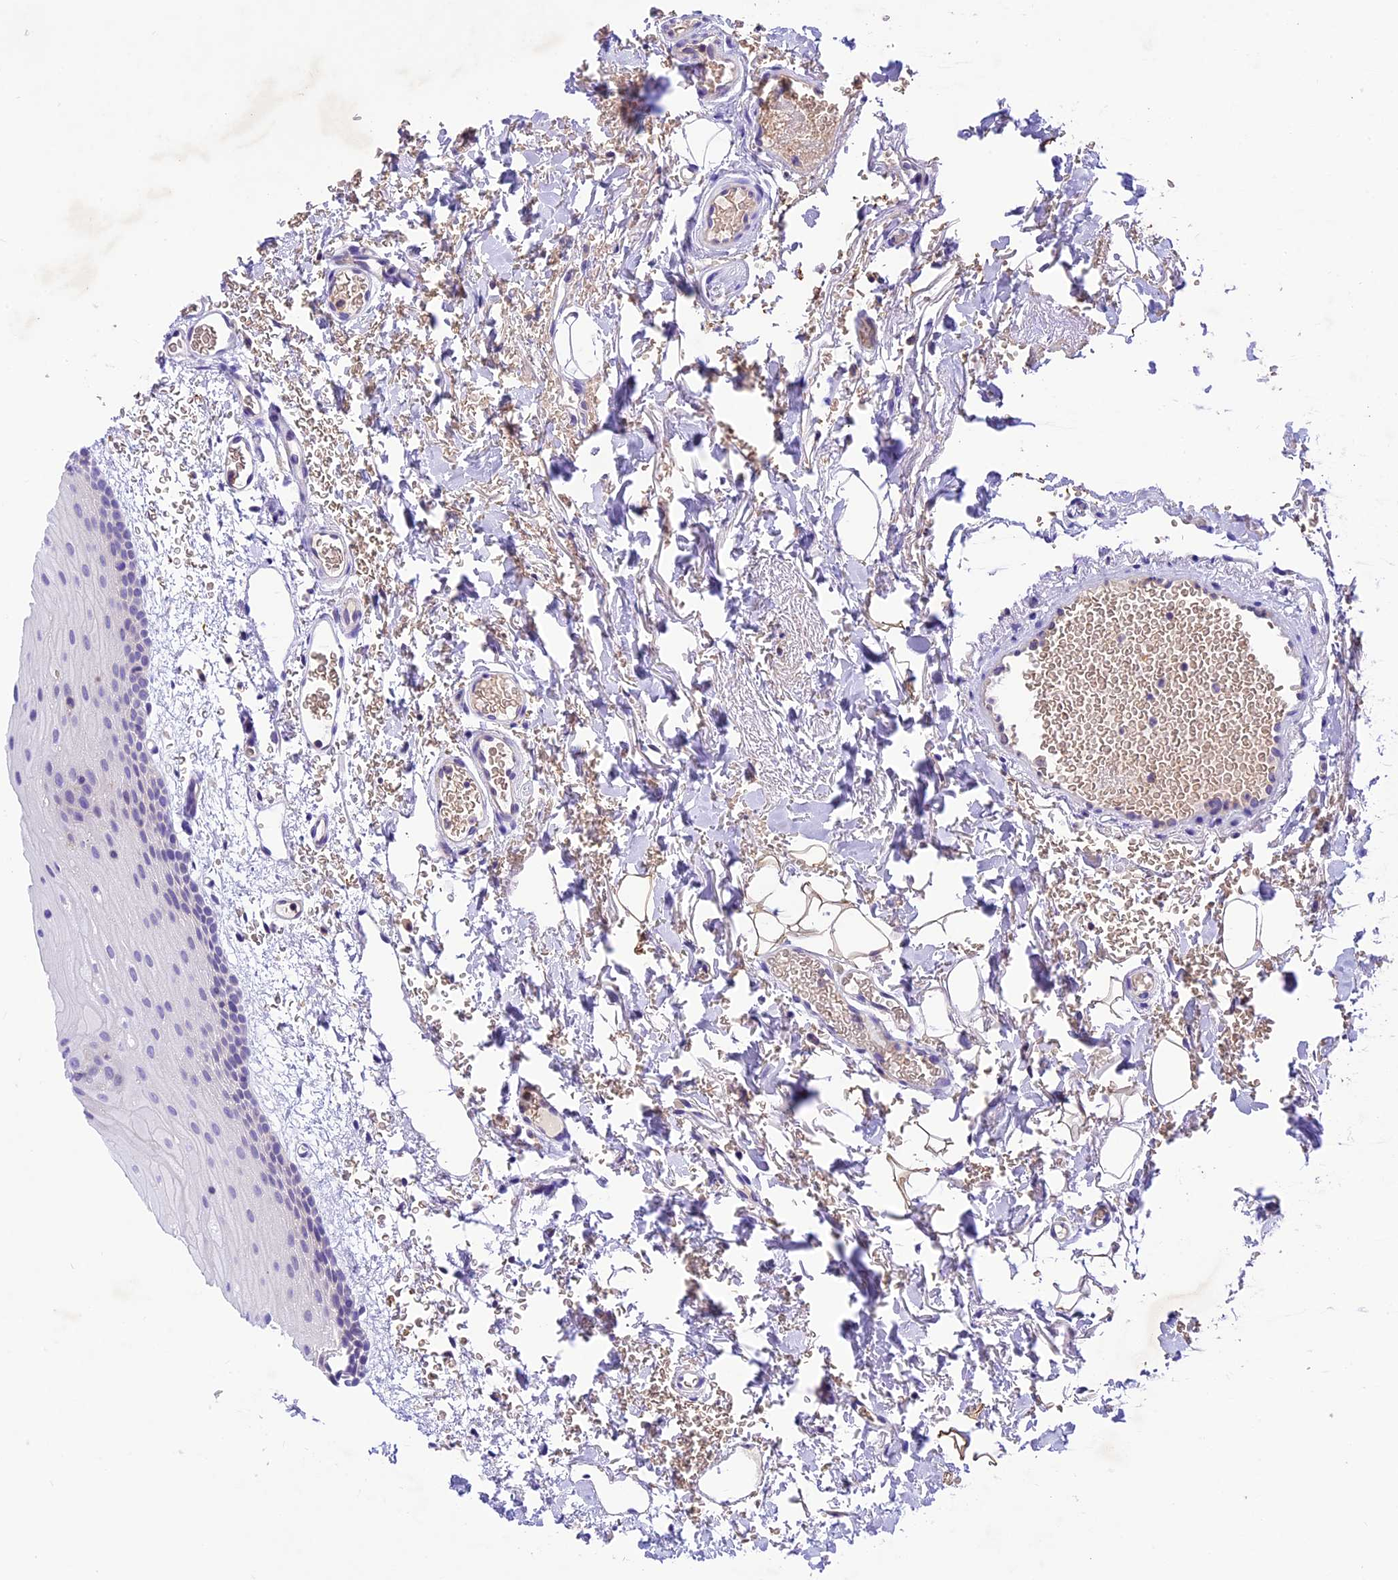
{"staining": {"intensity": "negative", "quantity": "none", "location": "none"}, "tissue": "oral mucosa", "cell_type": "Squamous epithelial cells", "image_type": "normal", "snomed": [{"axis": "morphology", "description": "Normal tissue, NOS"}, {"axis": "topography", "description": "Oral tissue"}], "caption": "High power microscopy histopathology image of an immunohistochemistry (IHC) micrograph of normal oral mucosa, revealing no significant positivity in squamous epithelial cells.", "gene": "SHKBP1", "patient": {"sex": "female", "age": 70}}